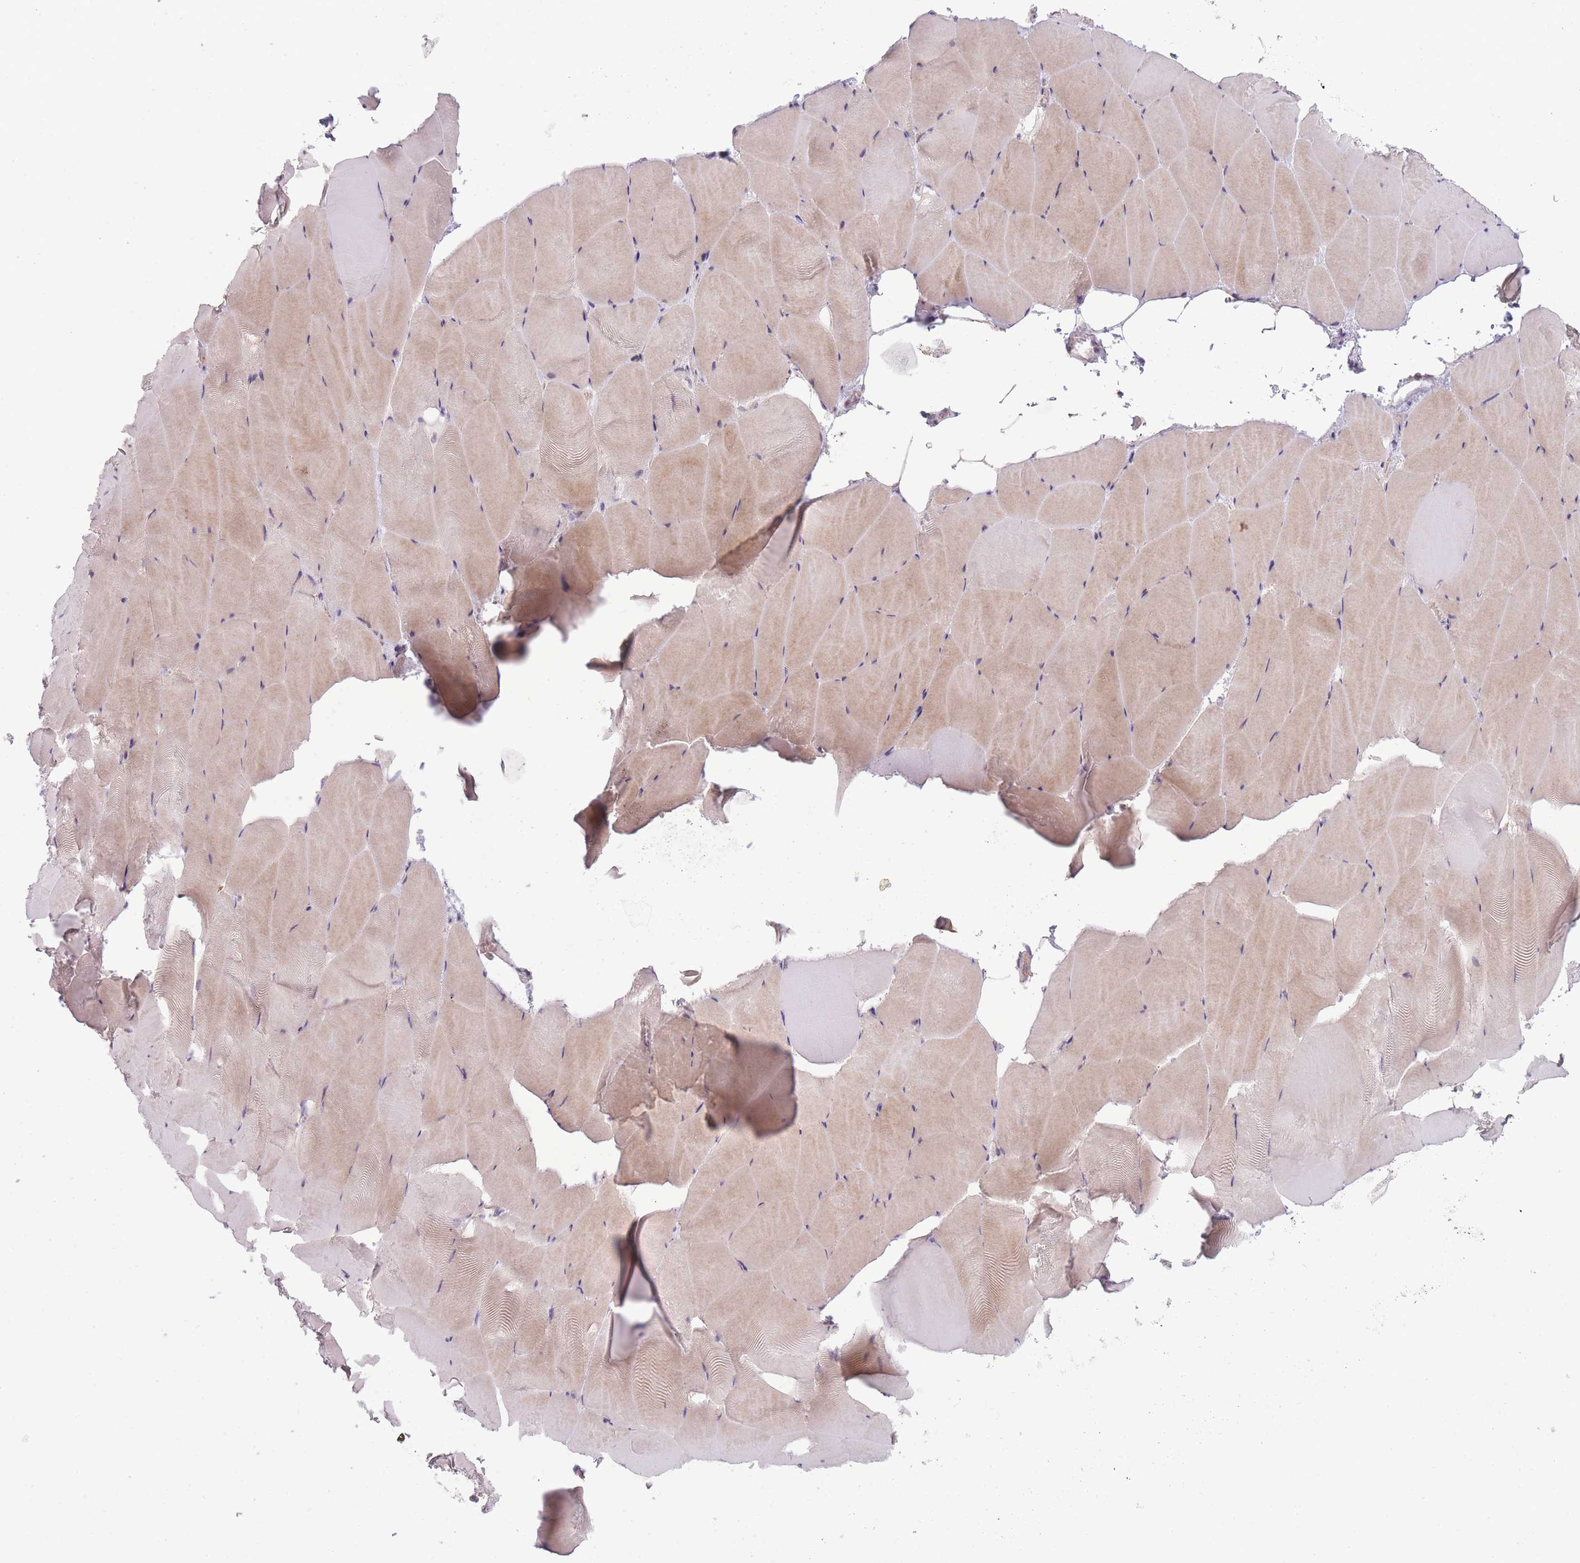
{"staining": {"intensity": "weak", "quantity": "25%-75%", "location": "cytoplasmic/membranous"}, "tissue": "skeletal muscle", "cell_type": "Myocytes", "image_type": "normal", "snomed": [{"axis": "morphology", "description": "Normal tissue, NOS"}, {"axis": "topography", "description": "Skeletal muscle"}], "caption": "Immunohistochemistry (IHC) micrograph of unremarkable skeletal muscle: skeletal muscle stained using immunohistochemistry (IHC) demonstrates low levels of weak protein expression localized specifically in the cytoplasmic/membranous of myocytes, appearing as a cytoplasmic/membranous brown color.", "gene": "MRPS18C", "patient": {"sex": "female", "age": 64}}